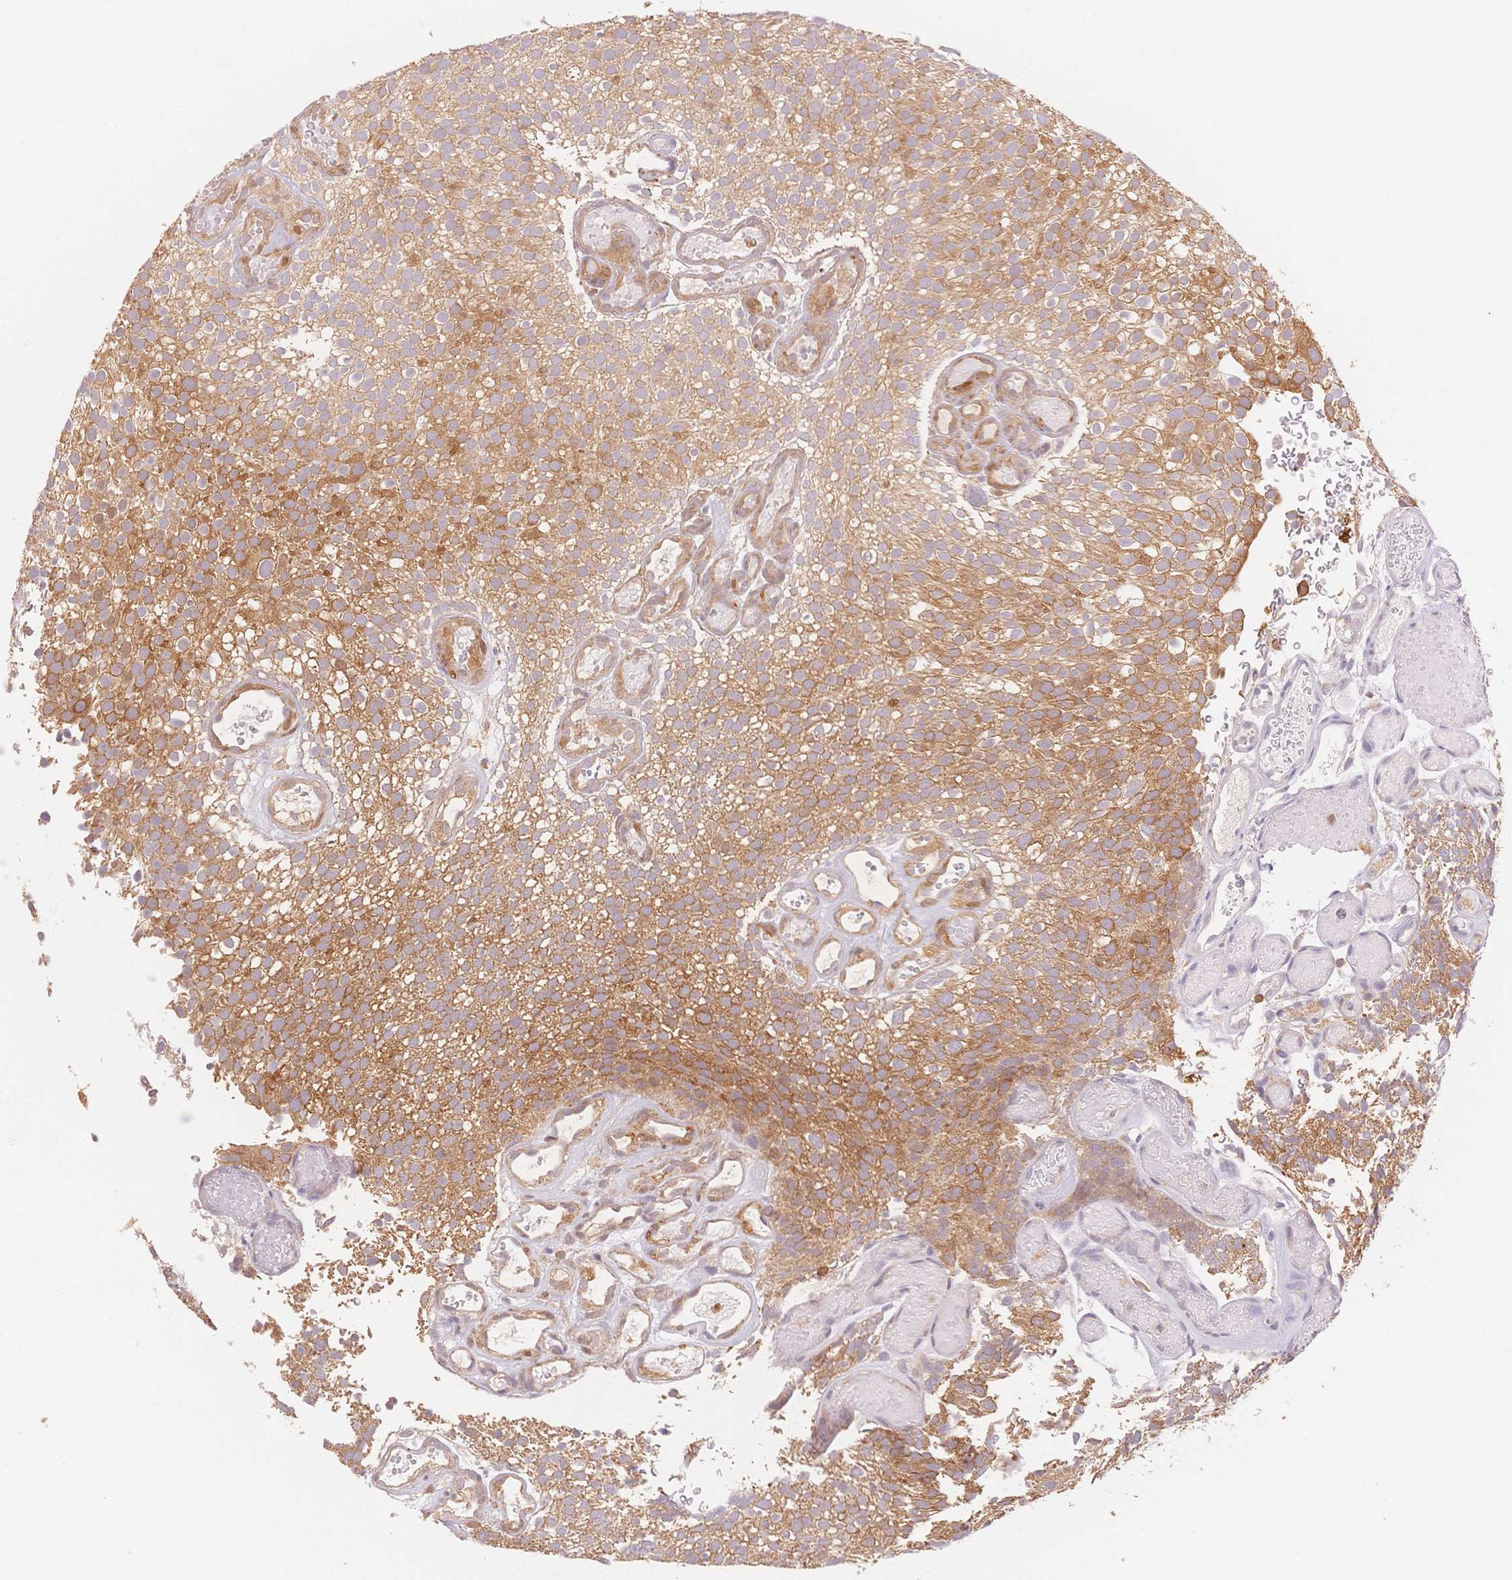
{"staining": {"intensity": "moderate", "quantity": ">75%", "location": "cytoplasmic/membranous"}, "tissue": "urothelial cancer", "cell_type": "Tumor cells", "image_type": "cancer", "snomed": [{"axis": "morphology", "description": "Urothelial carcinoma, Low grade"}, {"axis": "topography", "description": "Urinary bladder"}], "caption": "The micrograph shows immunohistochemical staining of low-grade urothelial carcinoma. There is moderate cytoplasmic/membranous staining is present in approximately >75% of tumor cells. (DAB (3,3'-diaminobenzidine) IHC with brightfield microscopy, high magnification).", "gene": "STK39", "patient": {"sex": "male", "age": 78}}